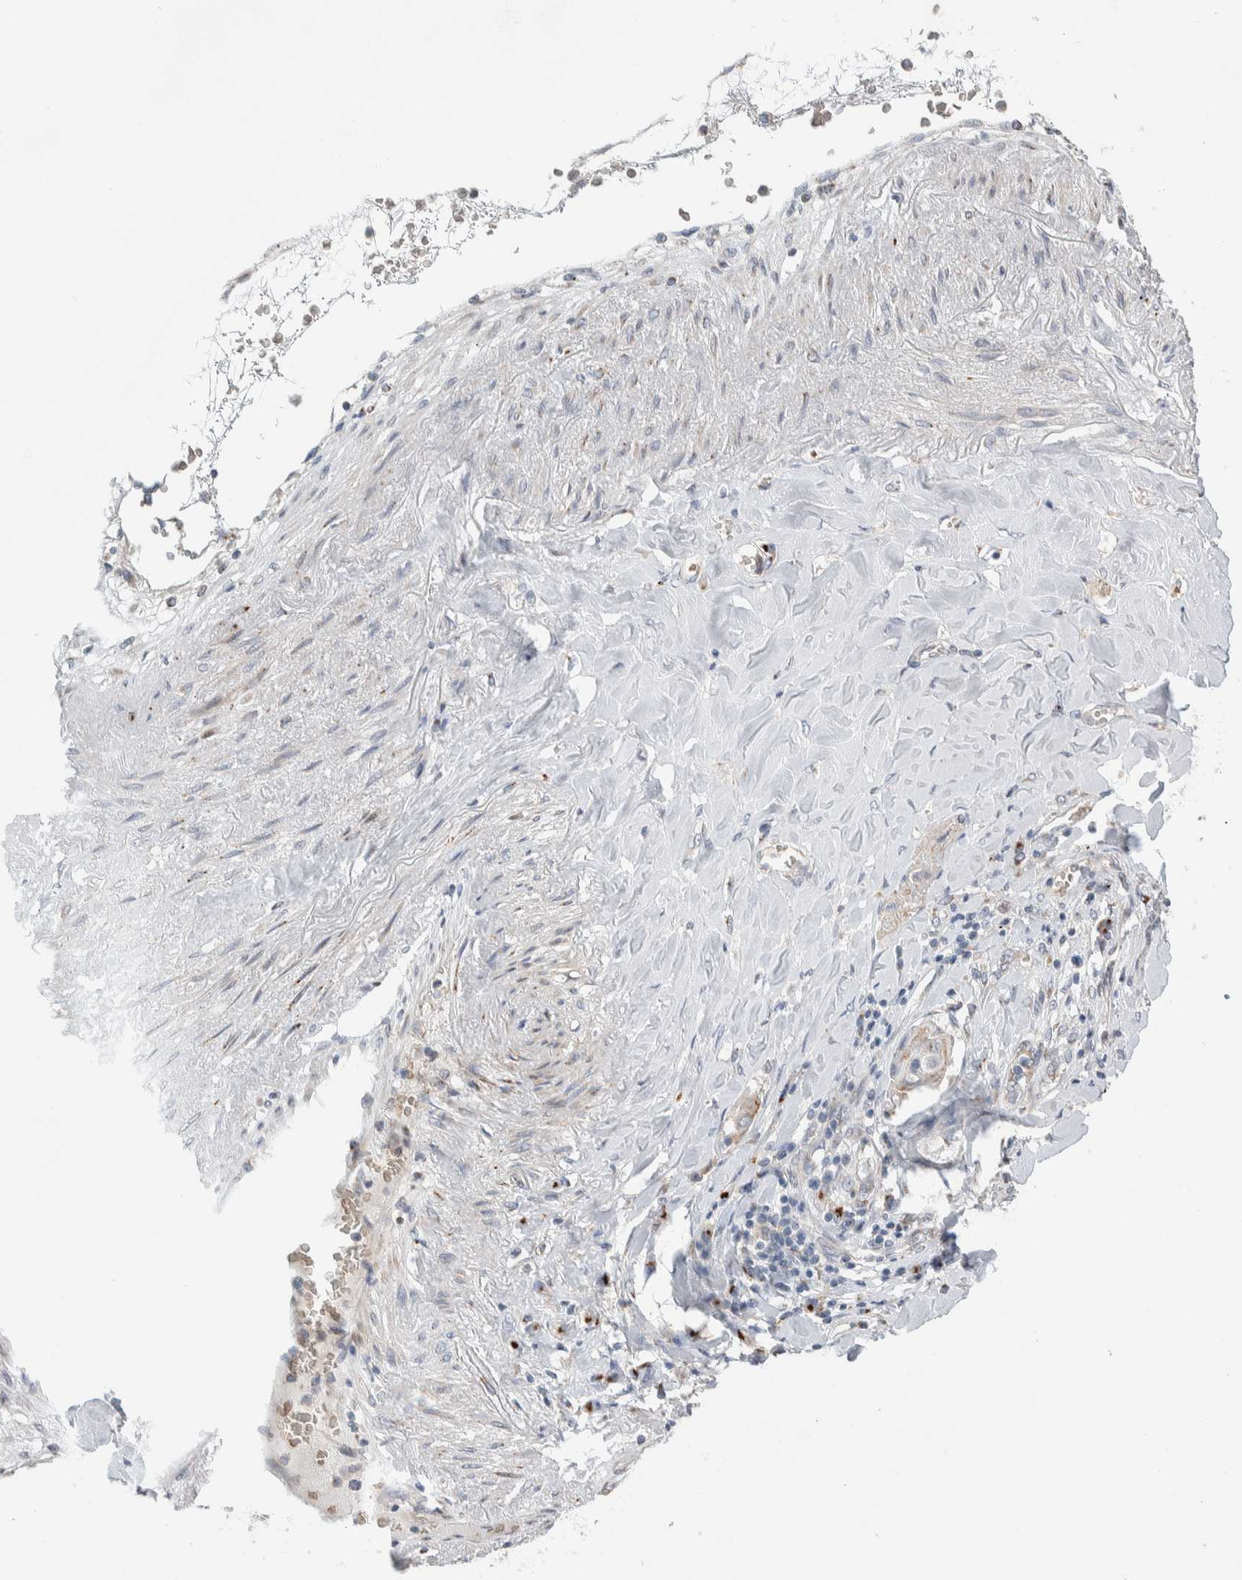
{"staining": {"intensity": "moderate", "quantity": ">75%", "location": "cytoplasmic/membranous"}, "tissue": "lung cancer", "cell_type": "Tumor cells", "image_type": "cancer", "snomed": [{"axis": "morphology", "description": "Squamous cell carcinoma, NOS"}, {"axis": "topography", "description": "Lung"}], "caption": "The histopathology image displays a brown stain indicating the presence of a protein in the cytoplasmic/membranous of tumor cells in lung cancer. (IHC, brightfield microscopy, high magnification).", "gene": "SLC38A10", "patient": {"sex": "male", "age": 61}}